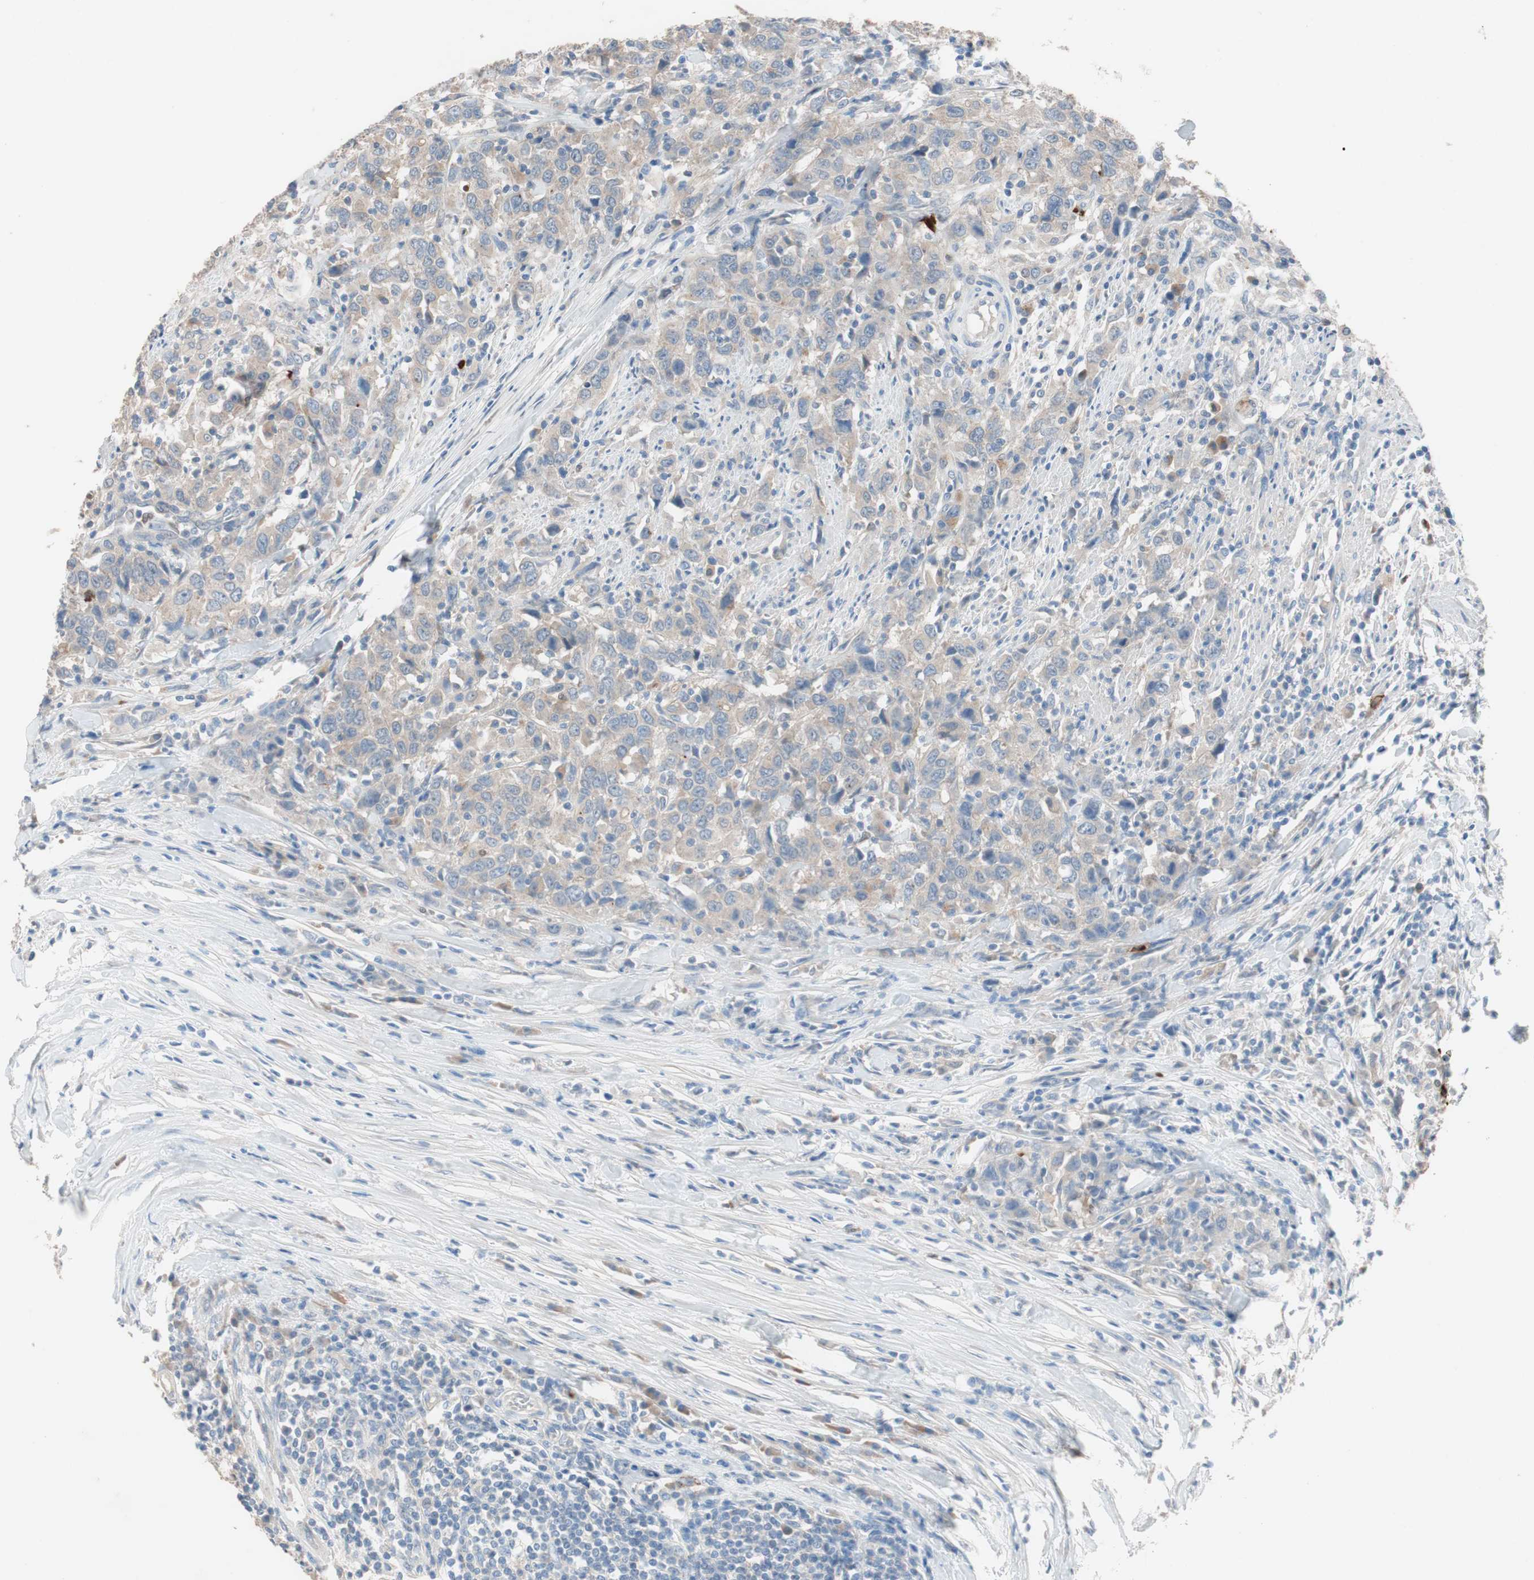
{"staining": {"intensity": "weak", "quantity": ">75%", "location": "cytoplasmic/membranous"}, "tissue": "urothelial cancer", "cell_type": "Tumor cells", "image_type": "cancer", "snomed": [{"axis": "morphology", "description": "Urothelial carcinoma, High grade"}, {"axis": "topography", "description": "Urinary bladder"}], "caption": "Protein expression analysis of human urothelial cancer reveals weak cytoplasmic/membranous positivity in approximately >75% of tumor cells. (IHC, brightfield microscopy, high magnification).", "gene": "CLEC4D", "patient": {"sex": "male", "age": 61}}